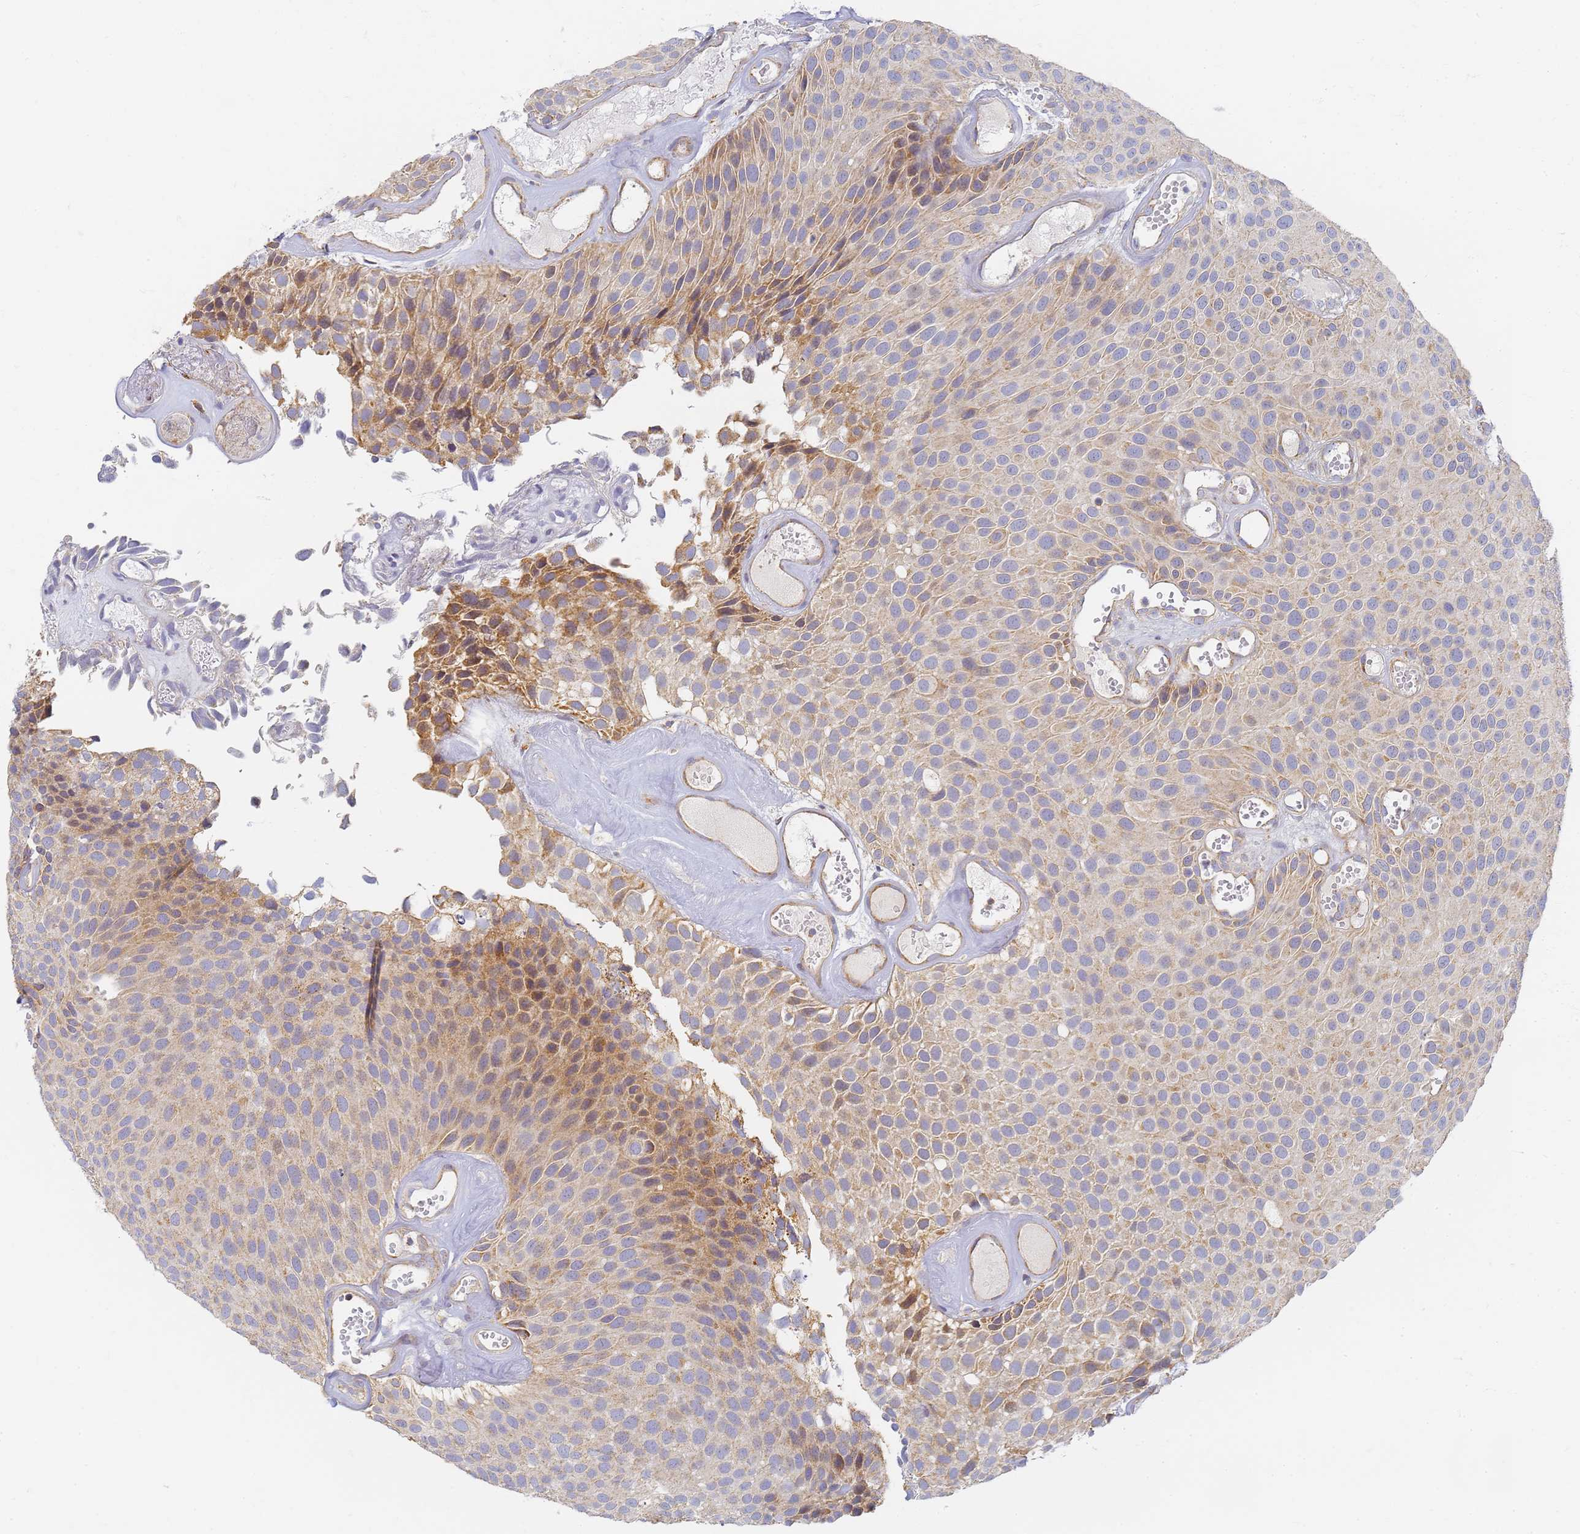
{"staining": {"intensity": "moderate", "quantity": "25%-75%", "location": "cytoplasmic/membranous"}, "tissue": "urothelial cancer", "cell_type": "Tumor cells", "image_type": "cancer", "snomed": [{"axis": "morphology", "description": "Urothelial carcinoma, Low grade"}, {"axis": "topography", "description": "Urinary bladder"}], "caption": "Immunohistochemistry (IHC) image of human urothelial carcinoma (low-grade) stained for a protein (brown), which shows medium levels of moderate cytoplasmic/membranous positivity in approximately 25%-75% of tumor cells.", "gene": "UTP23", "patient": {"sex": "male", "age": 89}}